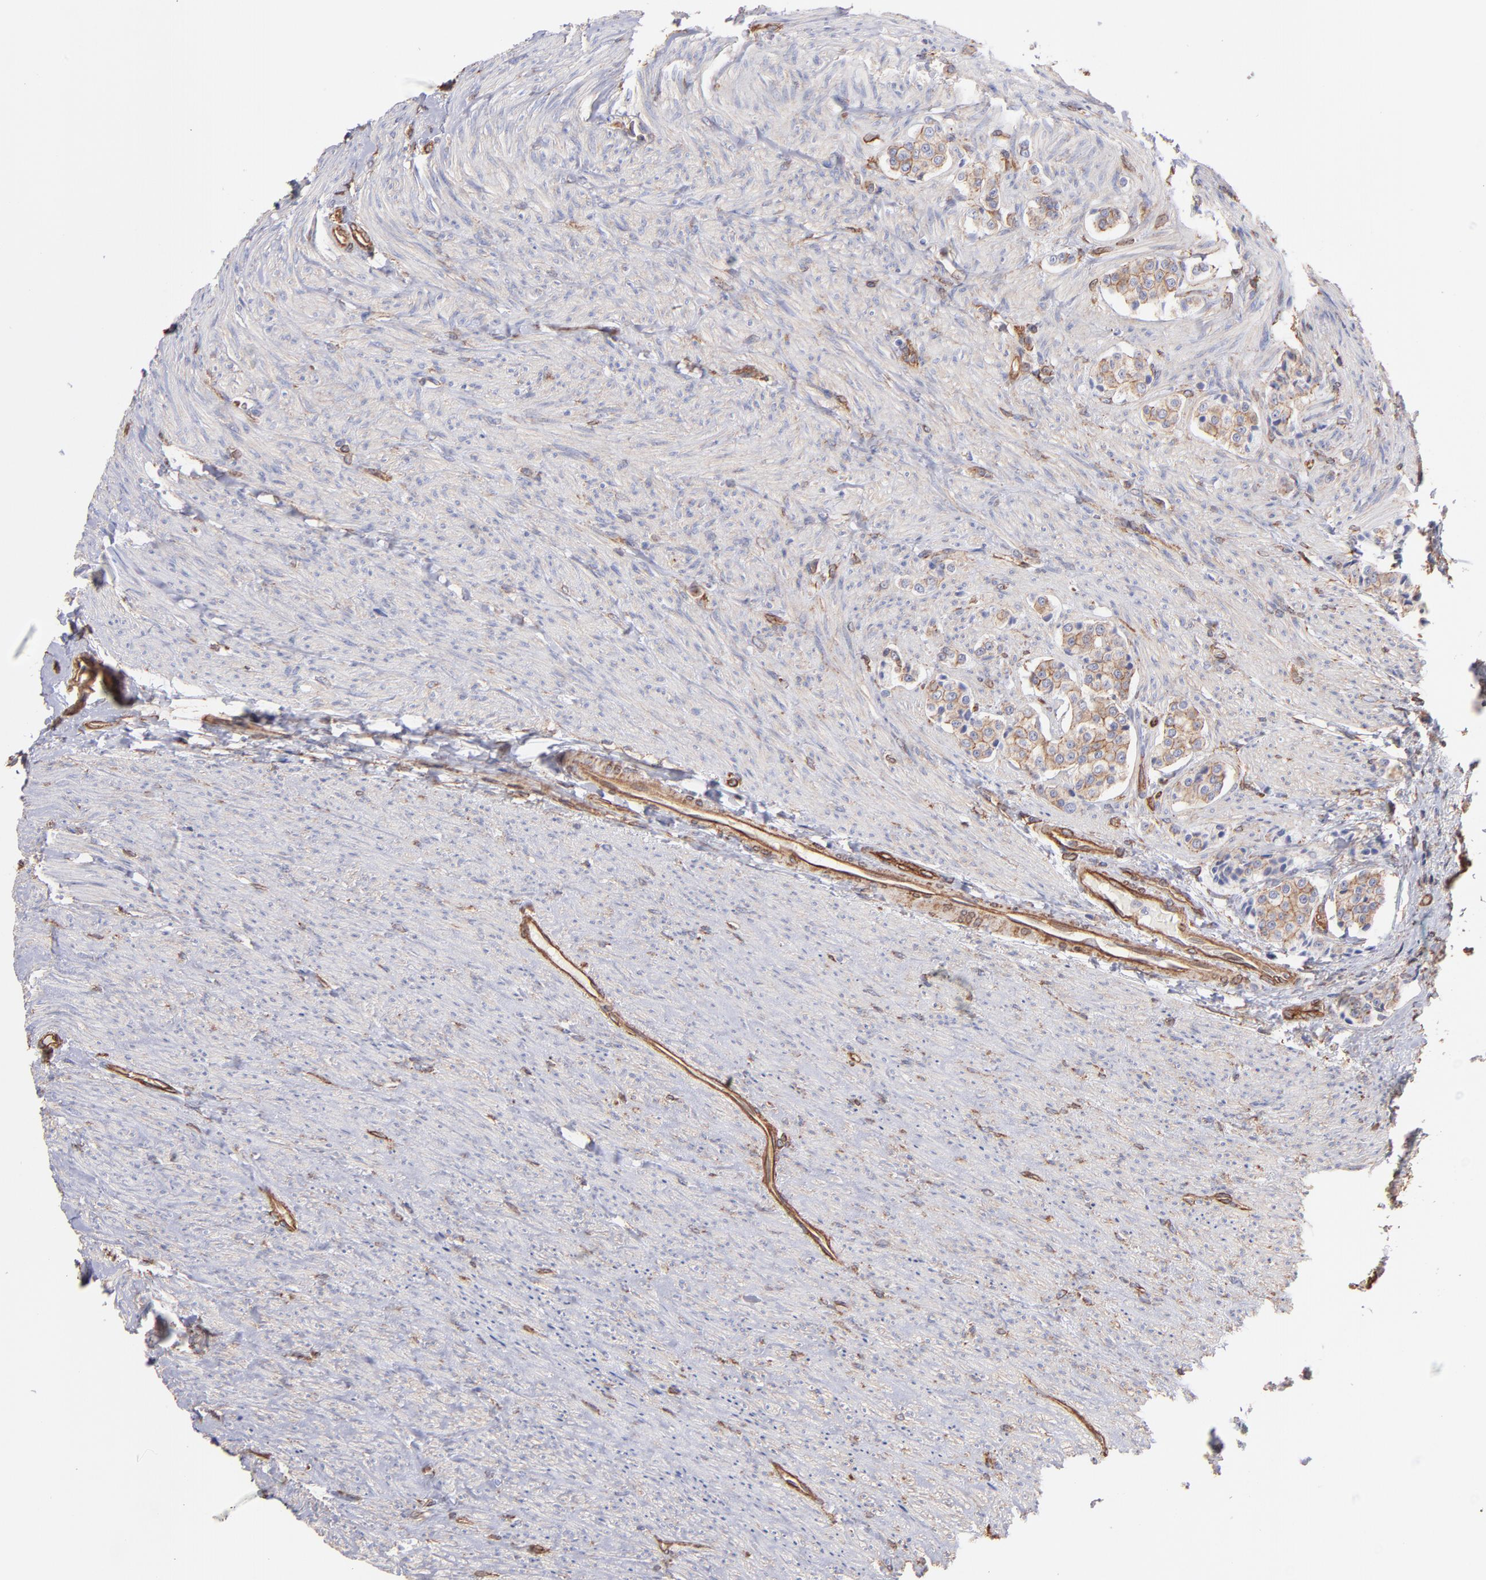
{"staining": {"intensity": "moderate", "quantity": ">75%", "location": "cytoplasmic/membranous"}, "tissue": "carcinoid", "cell_type": "Tumor cells", "image_type": "cancer", "snomed": [{"axis": "morphology", "description": "Carcinoid, malignant, NOS"}, {"axis": "topography", "description": "Colon"}], "caption": "Human carcinoid stained with a brown dye demonstrates moderate cytoplasmic/membranous positive expression in about >75% of tumor cells.", "gene": "PLEC", "patient": {"sex": "female", "age": 61}}